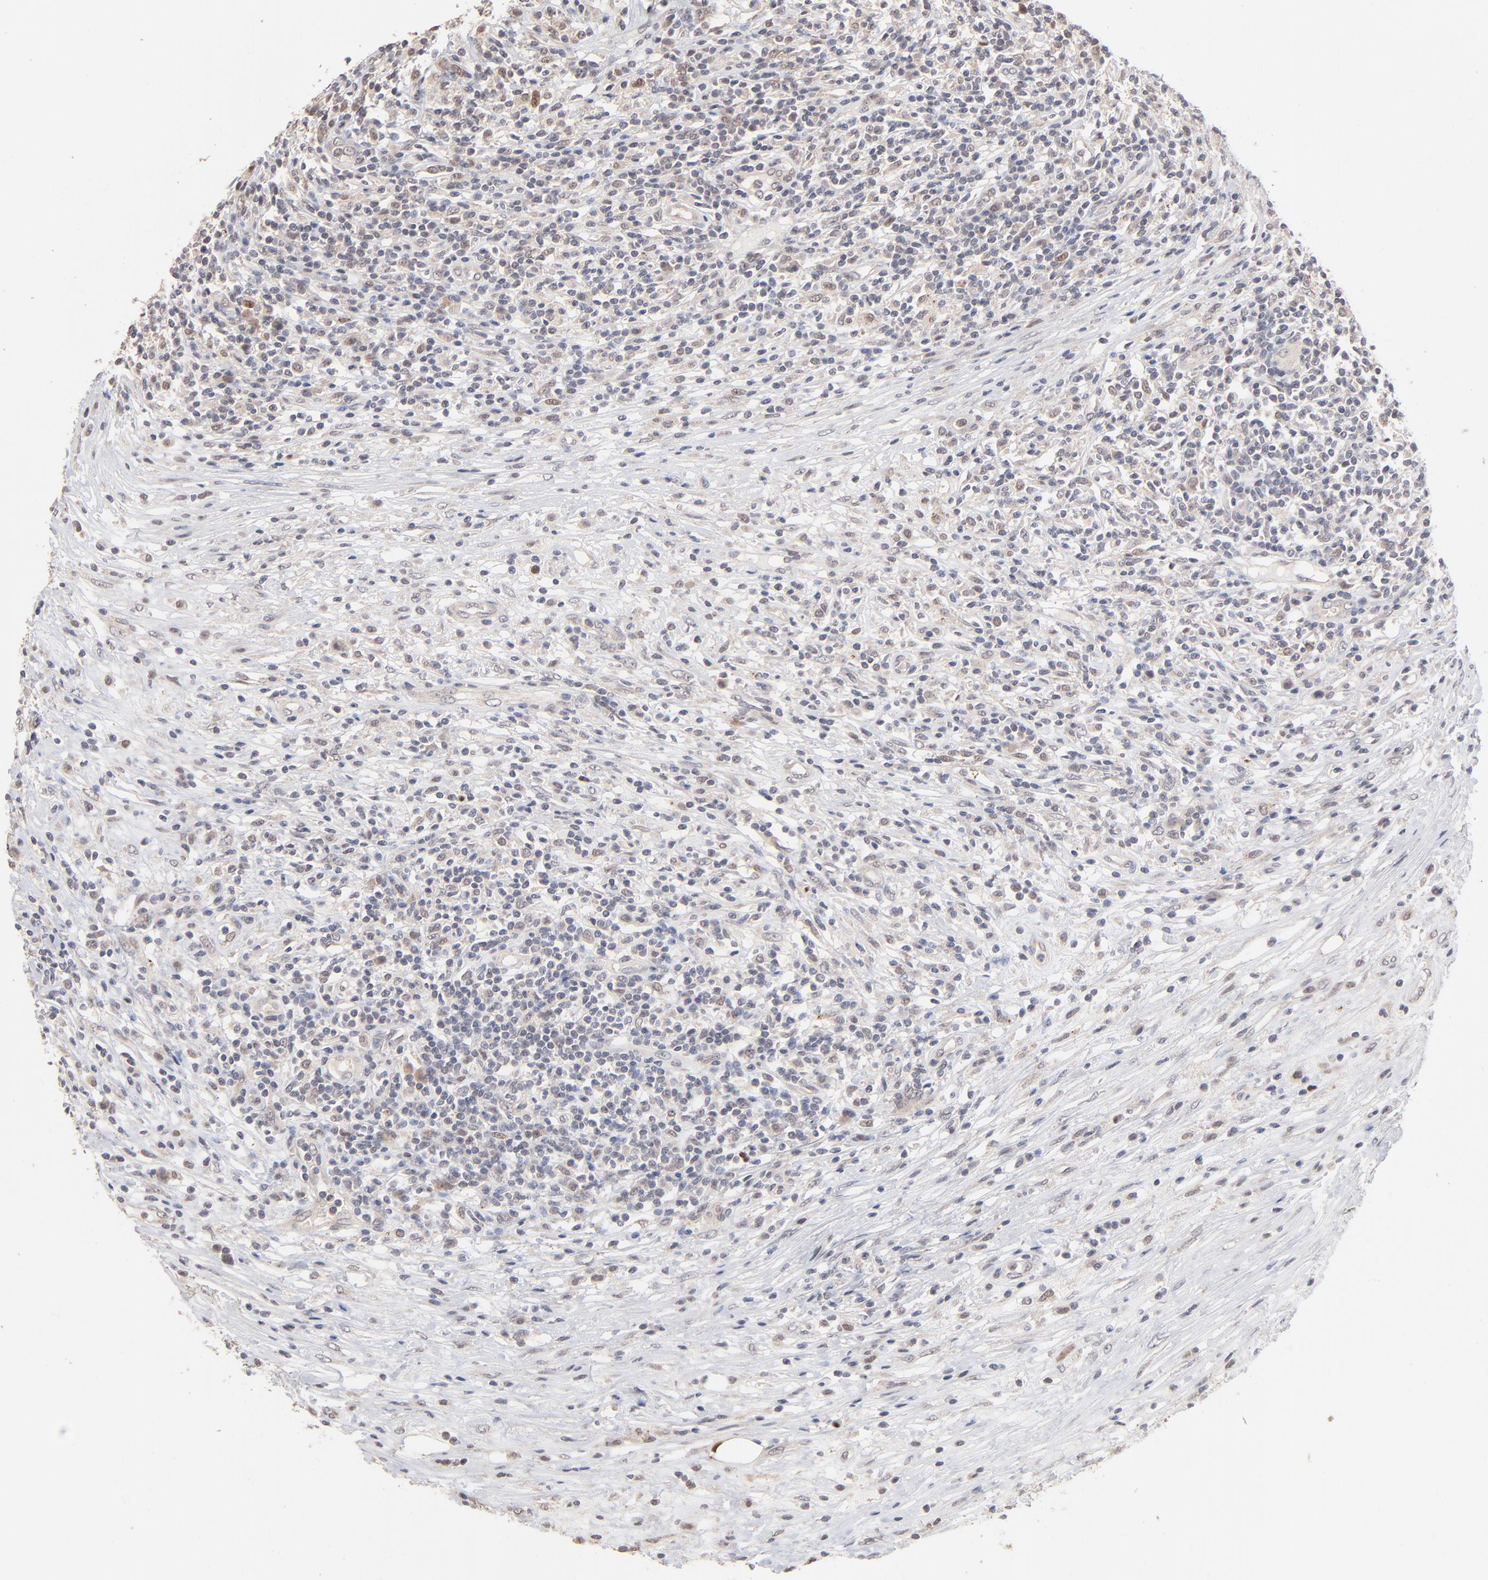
{"staining": {"intensity": "weak", "quantity": "<25%", "location": "nuclear"}, "tissue": "lymphoma", "cell_type": "Tumor cells", "image_type": "cancer", "snomed": [{"axis": "morphology", "description": "Malignant lymphoma, non-Hodgkin's type, High grade"}, {"axis": "topography", "description": "Lymph node"}], "caption": "This is an immunohistochemistry image of high-grade malignant lymphoma, non-Hodgkin's type. There is no positivity in tumor cells.", "gene": "MSL2", "patient": {"sex": "female", "age": 84}}